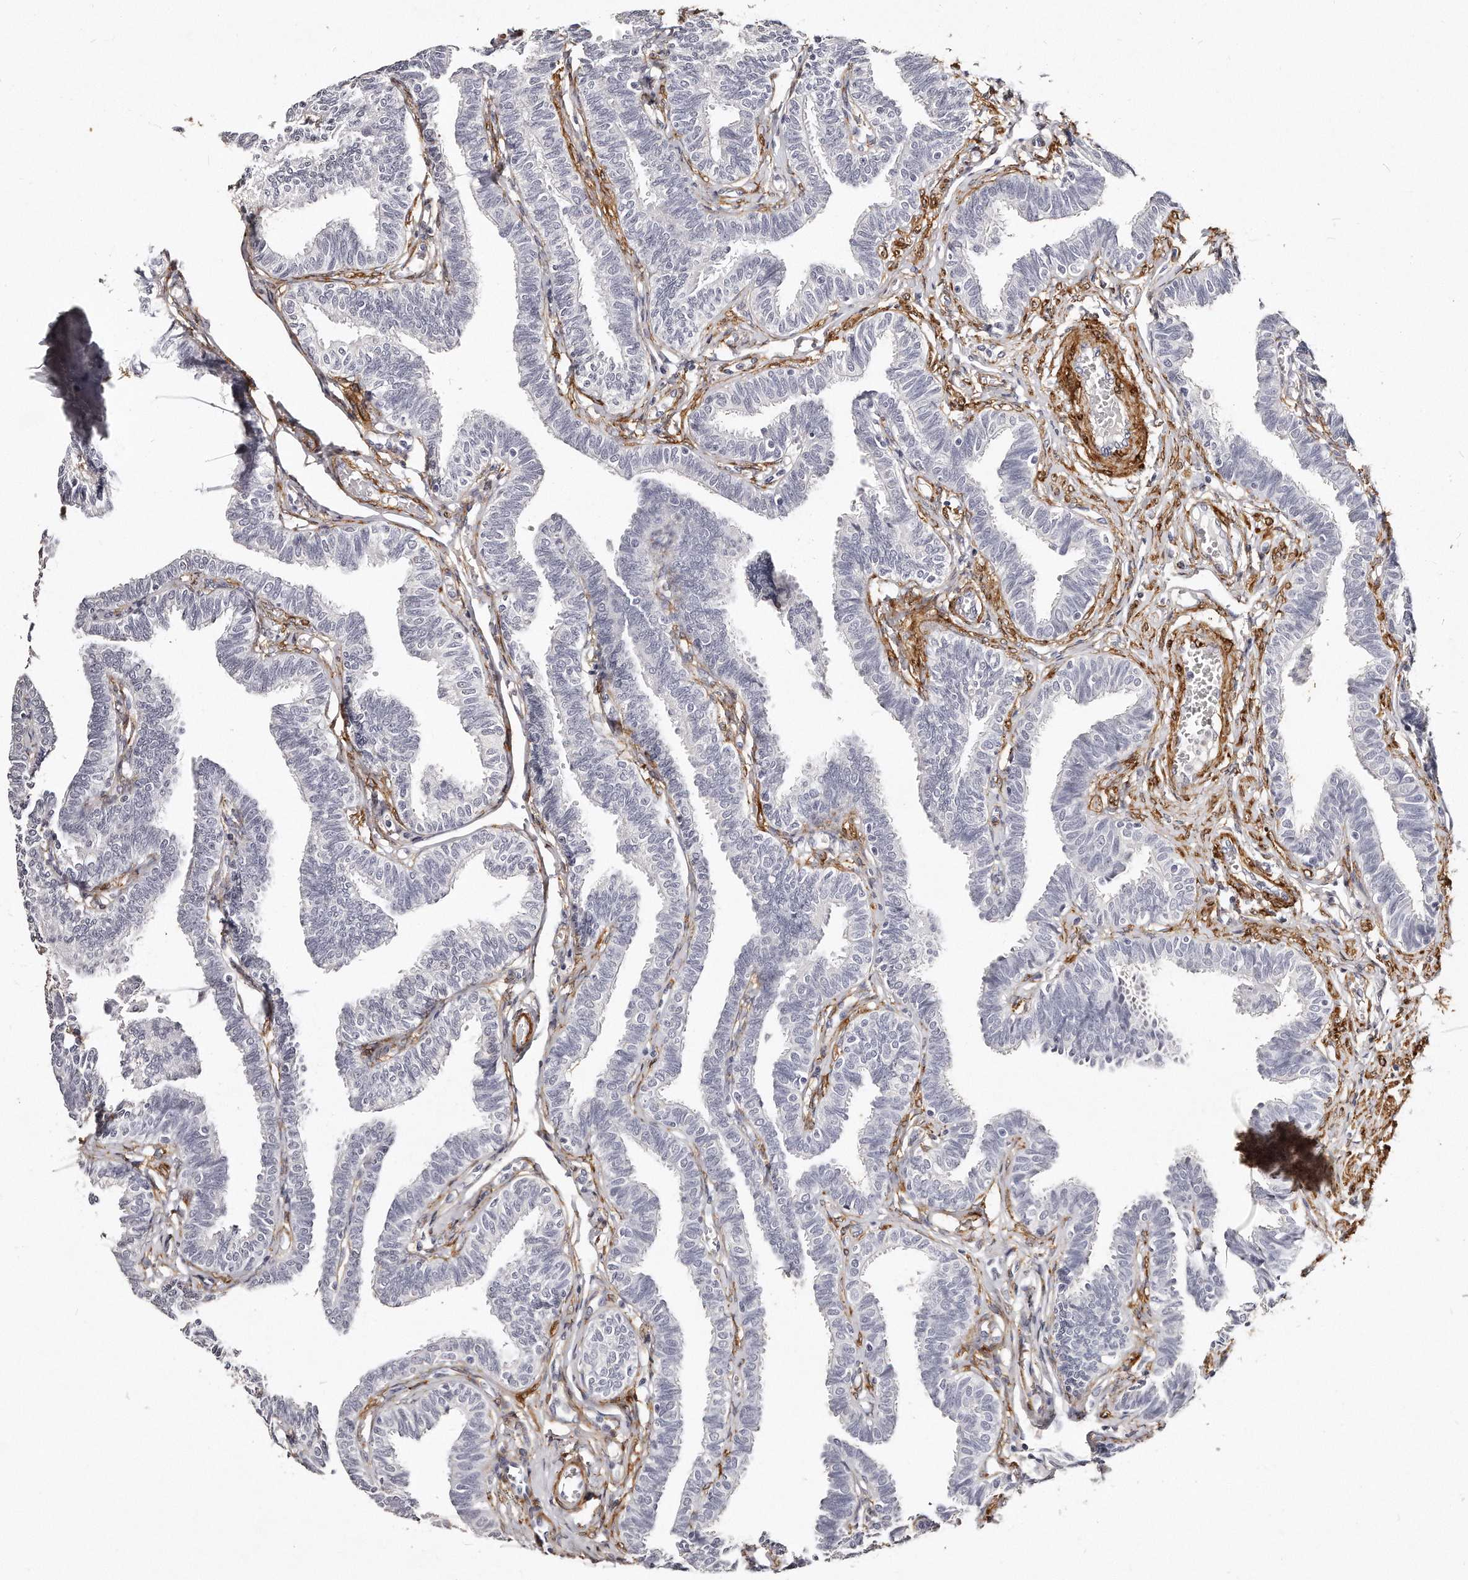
{"staining": {"intensity": "negative", "quantity": "none", "location": "none"}, "tissue": "fallopian tube", "cell_type": "Glandular cells", "image_type": "normal", "snomed": [{"axis": "morphology", "description": "Normal tissue, NOS"}, {"axis": "topography", "description": "Fallopian tube"}, {"axis": "topography", "description": "Ovary"}], "caption": "Immunohistochemistry micrograph of benign fallopian tube: human fallopian tube stained with DAB (3,3'-diaminobenzidine) reveals no significant protein staining in glandular cells.", "gene": "LMOD1", "patient": {"sex": "female", "age": 23}}